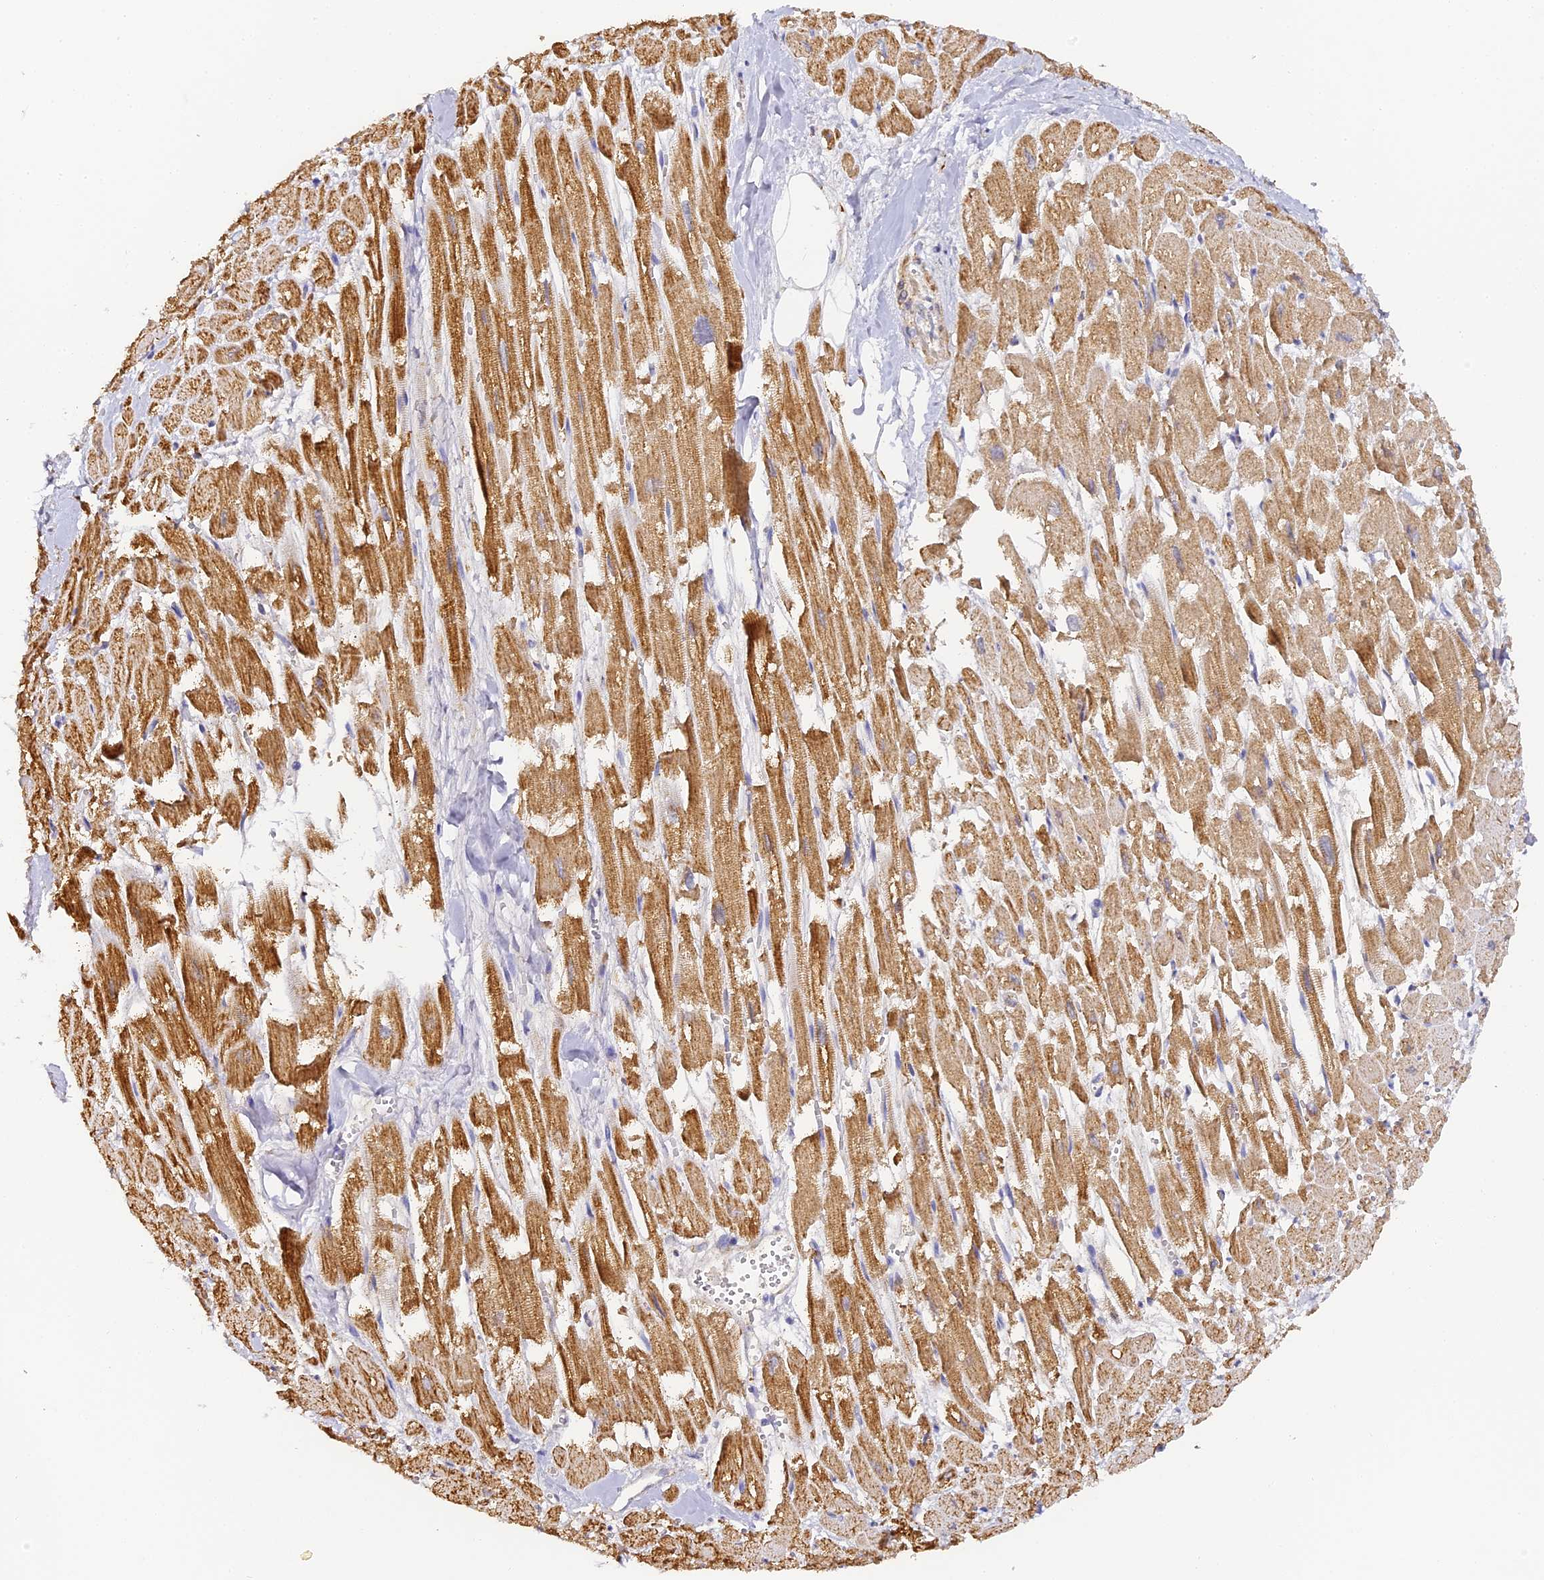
{"staining": {"intensity": "moderate", "quantity": "25%-75%", "location": "cytoplasmic/membranous"}, "tissue": "heart muscle", "cell_type": "Cardiomyocytes", "image_type": "normal", "snomed": [{"axis": "morphology", "description": "Normal tissue, NOS"}, {"axis": "topography", "description": "Heart"}], "caption": "Brown immunohistochemical staining in normal human heart muscle exhibits moderate cytoplasmic/membranous expression in about 25%-75% of cardiomyocytes.", "gene": "DONSON", "patient": {"sex": "male", "age": 54}}